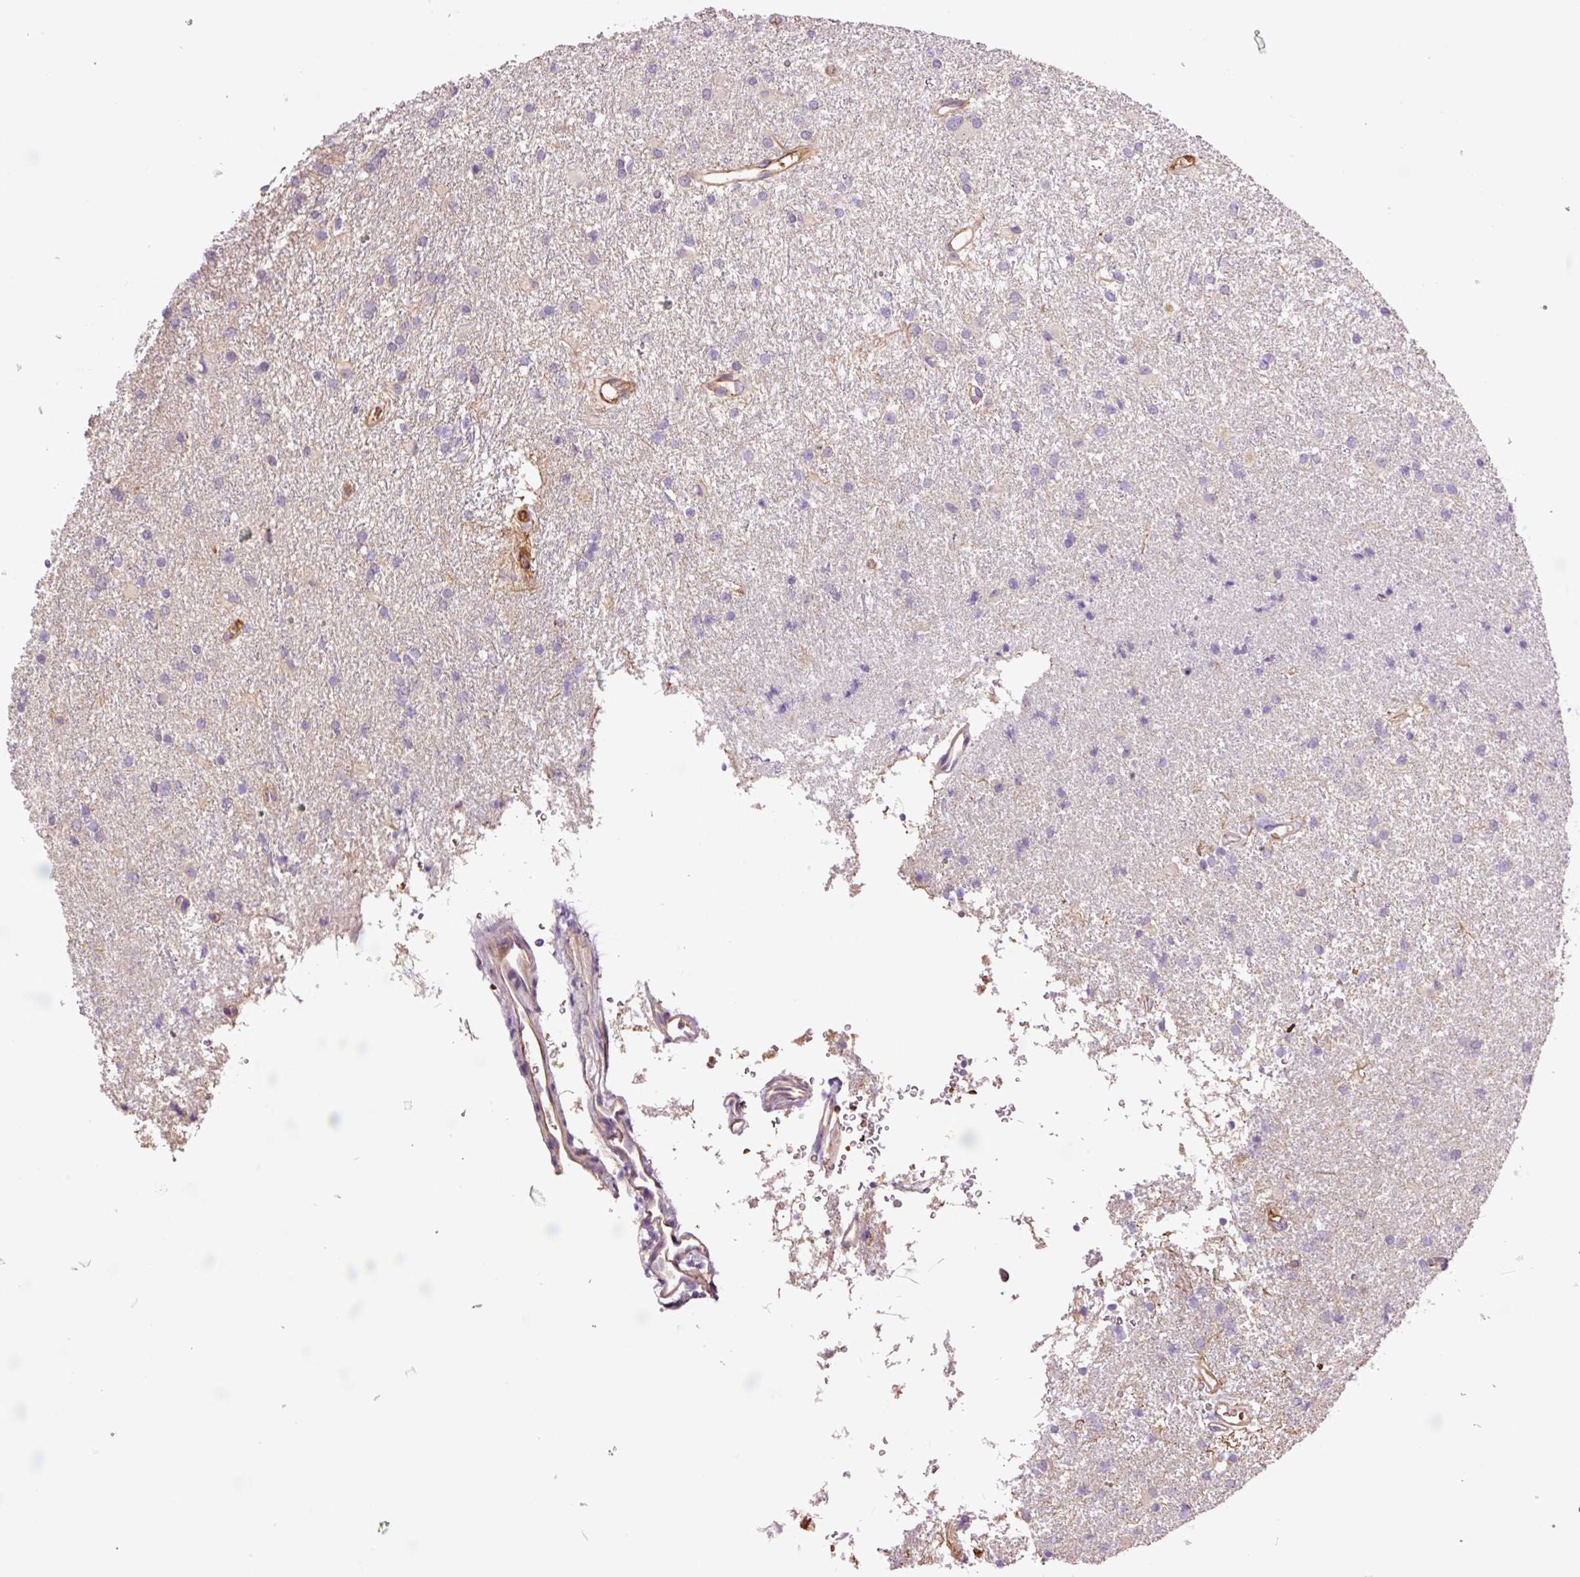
{"staining": {"intensity": "negative", "quantity": "none", "location": "none"}, "tissue": "glioma", "cell_type": "Tumor cells", "image_type": "cancer", "snomed": [{"axis": "morphology", "description": "Glioma, malignant, High grade"}, {"axis": "topography", "description": "Brain"}], "caption": "DAB immunohistochemical staining of human glioma demonstrates no significant positivity in tumor cells. The staining was performed using DAB (3,3'-diaminobenzidine) to visualize the protein expression in brown, while the nuclei were stained in blue with hematoxylin (Magnification: 20x).", "gene": "TMEM235", "patient": {"sex": "female", "age": 50}}